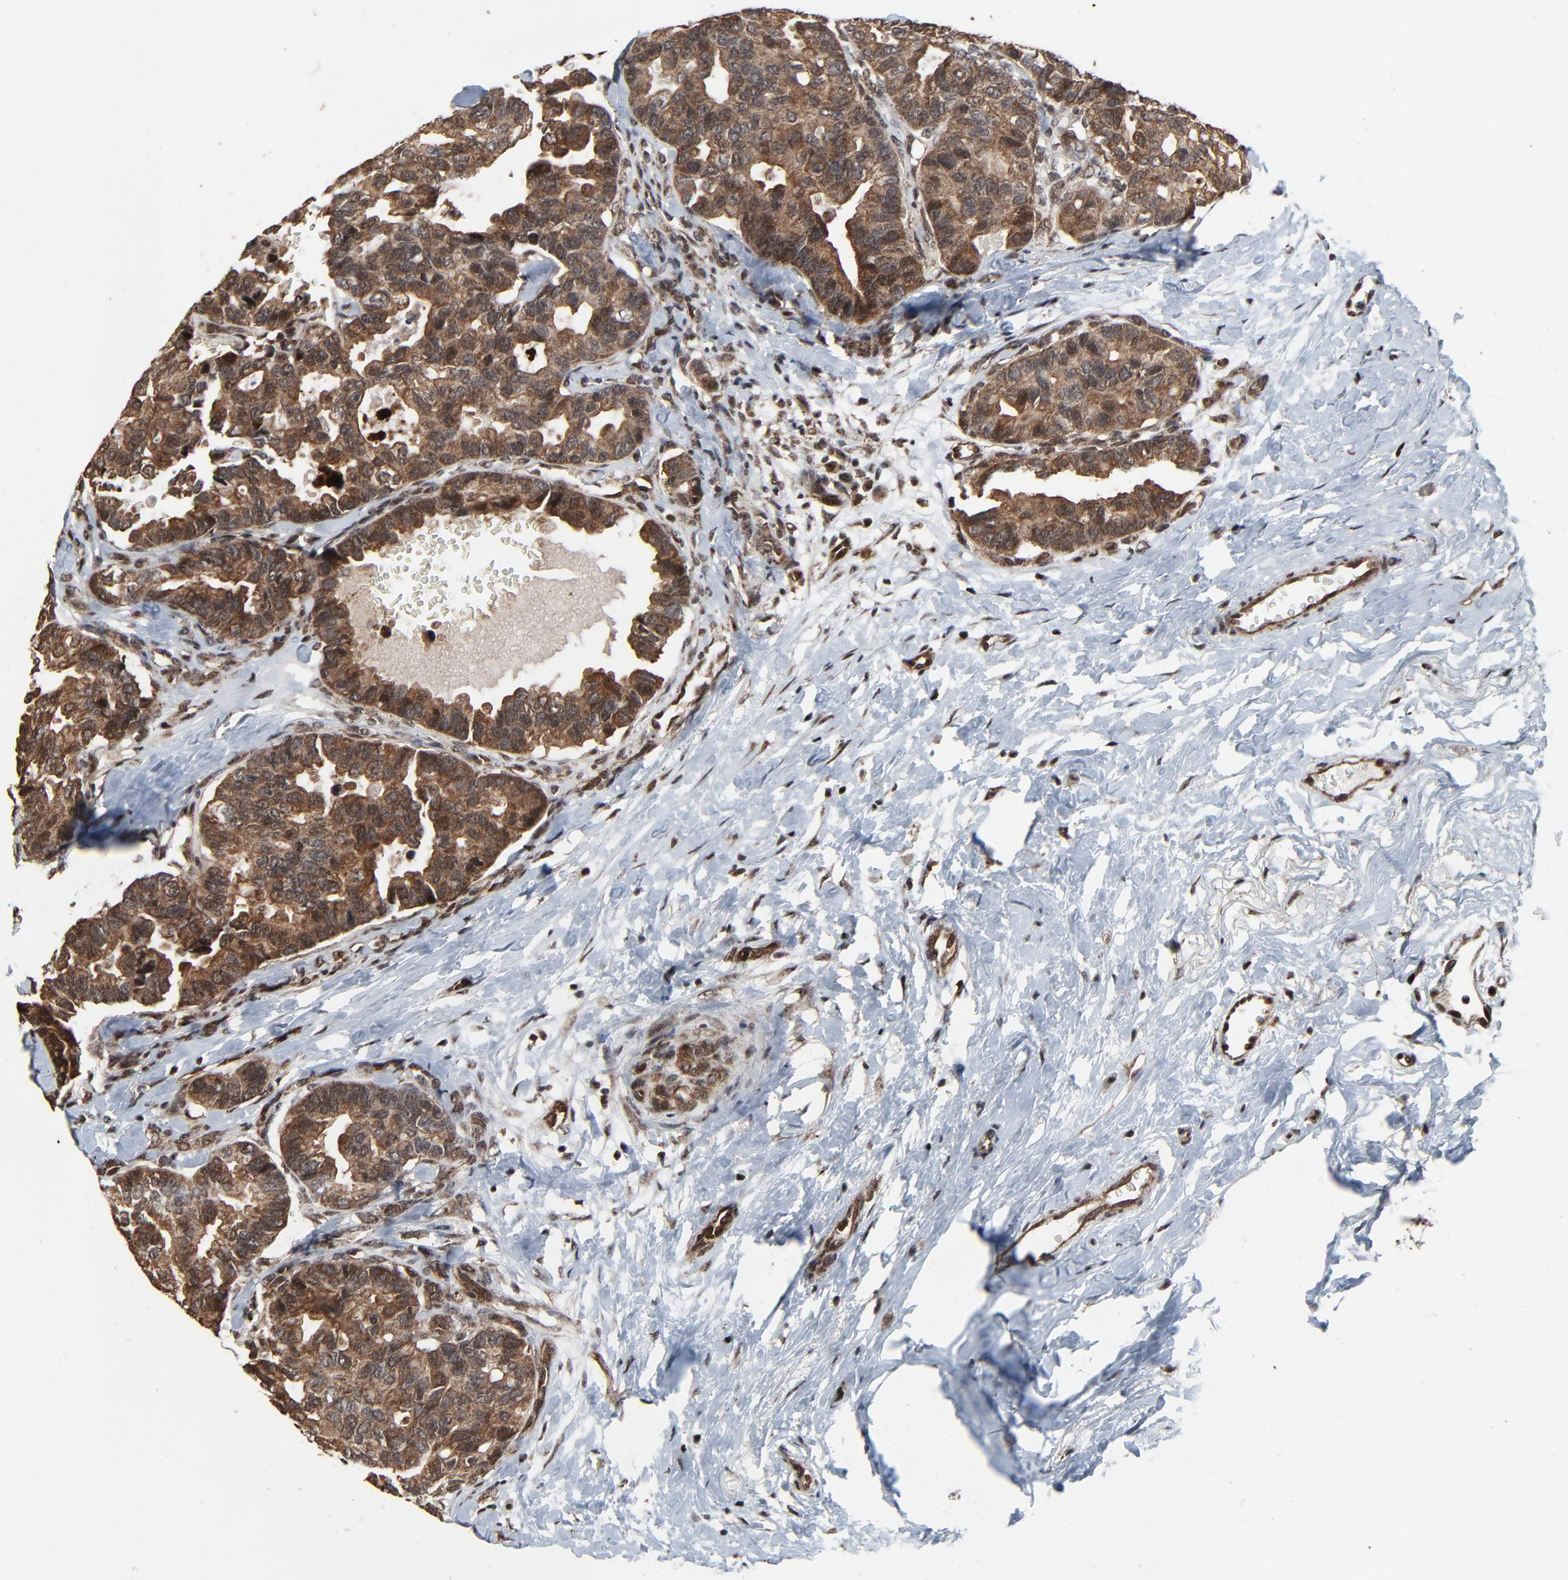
{"staining": {"intensity": "moderate", "quantity": ">75%", "location": "cytoplasmic/membranous"}, "tissue": "breast cancer", "cell_type": "Tumor cells", "image_type": "cancer", "snomed": [{"axis": "morphology", "description": "Duct carcinoma"}, {"axis": "topography", "description": "Breast"}], "caption": "Immunohistochemical staining of human breast cancer (infiltrating ductal carcinoma) displays medium levels of moderate cytoplasmic/membranous protein positivity in about >75% of tumor cells.", "gene": "RHOJ", "patient": {"sex": "female", "age": 69}}